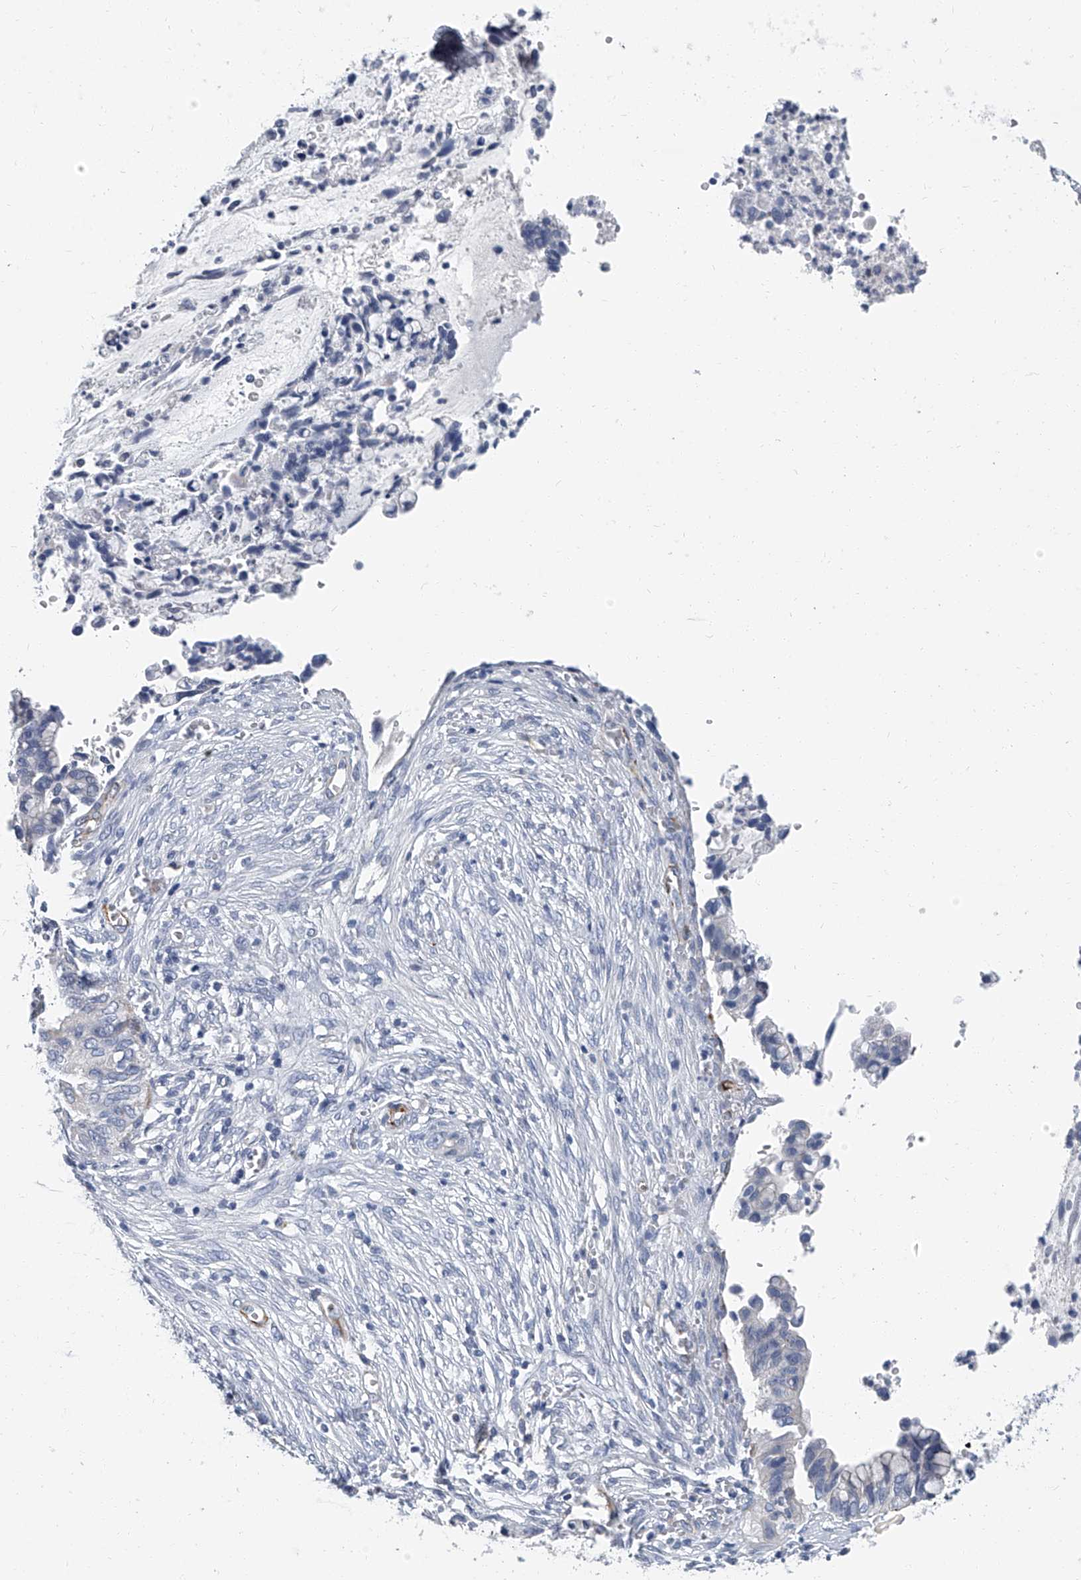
{"staining": {"intensity": "negative", "quantity": "none", "location": "none"}, "tissue": "cervical cancer", "cell_type": "Tumor cells", "image_type": "cancer", "snomed": [{"axis": "morphology", "description": "Adenocarcinoma, NOS"}, {"axis": "topography", "description": "Cervix"}], "caption": "Image shows no significant protein expression in tumor cells of adenocarcinoma (cervical).", "gene": "KIRREL1", "patient": {"sex": "female", "age": 44}}